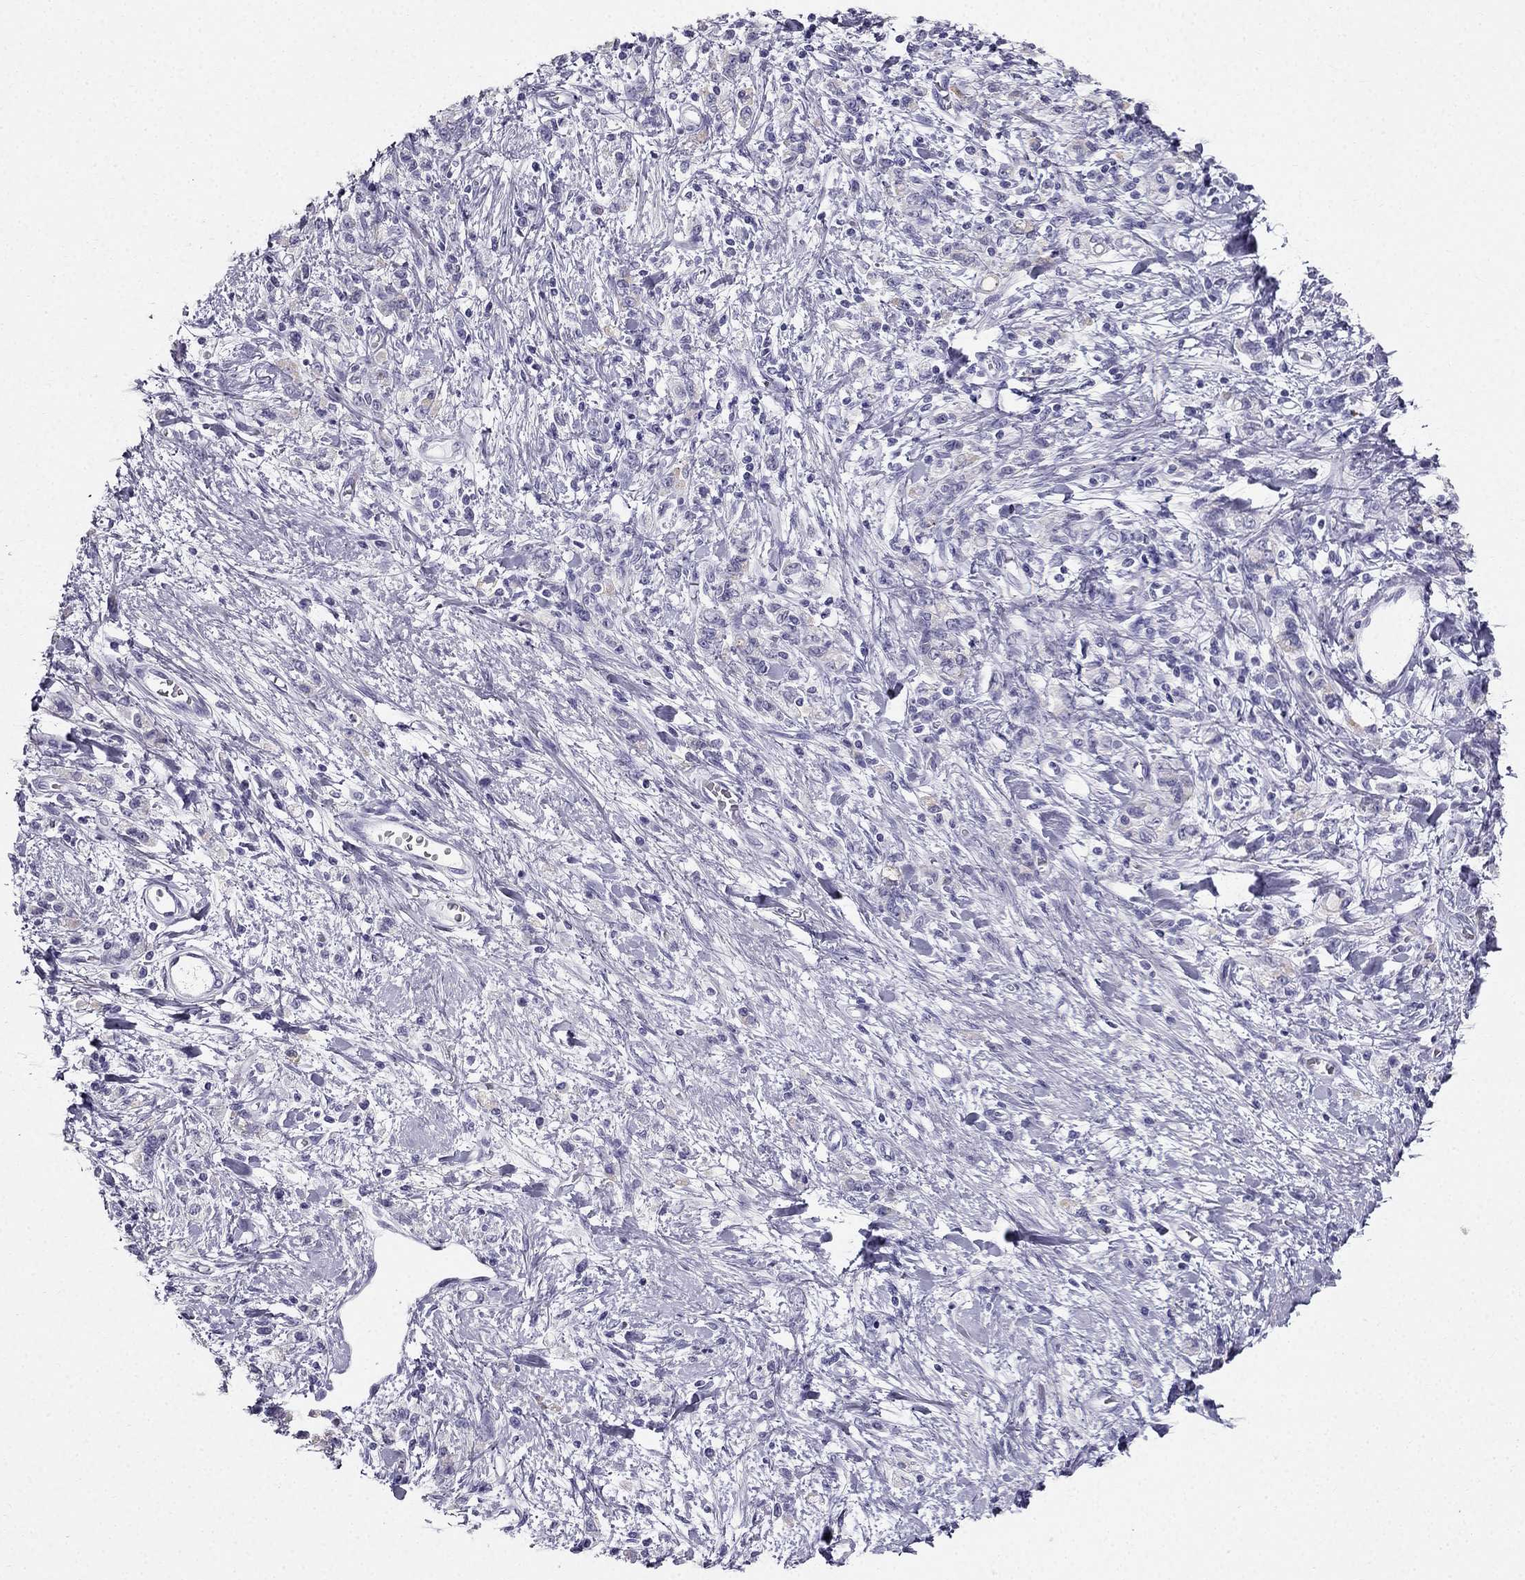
{"staining": {"intensity": "negative", "quantity": "none", "location": "none"}, "tissue": "stomach cancer", "cell_type": "Tumor cells", "image_type": "cancer", "snomed": [{"axis": "morphology", "description": "Adenocarcinoma, NOS"}, {"axis": "topography", "description": "Stomach"}], "caption": "DAB immunohistochemical staining of human adenocarcinoma (stomach) reveals no significant staining in tumor cells.", "gene": "TFF3", "patient": {"sex": "male", "age": 77}}